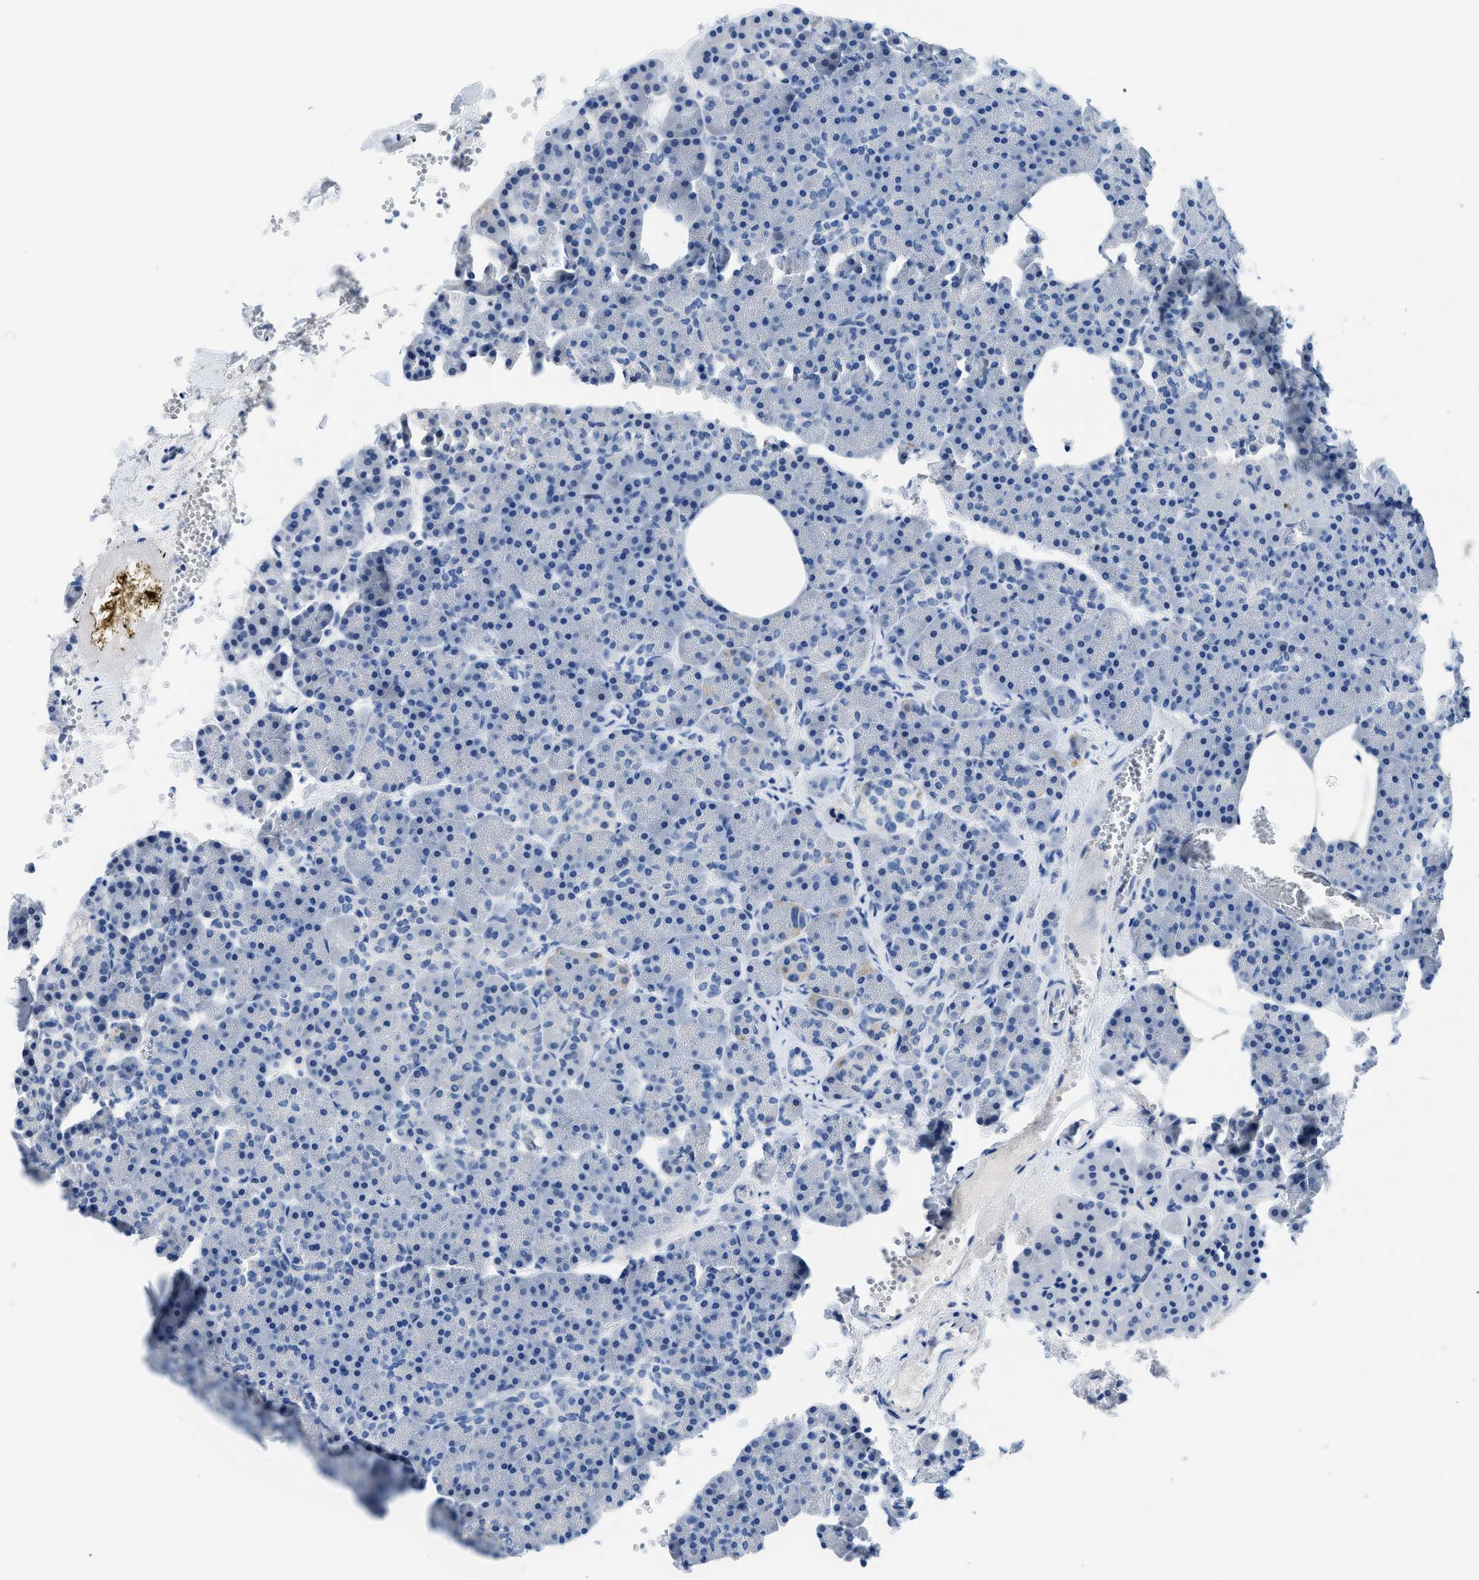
{"staining": {"intensity": "negative", "quantity": "none", "location": "none"}, "tissue": "pancreas", "cell_type": "Exocrine glandular cells", "image_type": "normal", "snomed": [{"axis": "morphology", "description": "Normal tissue, NOS"}, {"axis": "topography", "description": "Pancreas"}], "caption": "A photomicrograph of pancreas stained for a protein shows no brown staining in exocrine glandular cells.", "gene": "MBL2", "patient": {"sex": "female", "age": 35}}